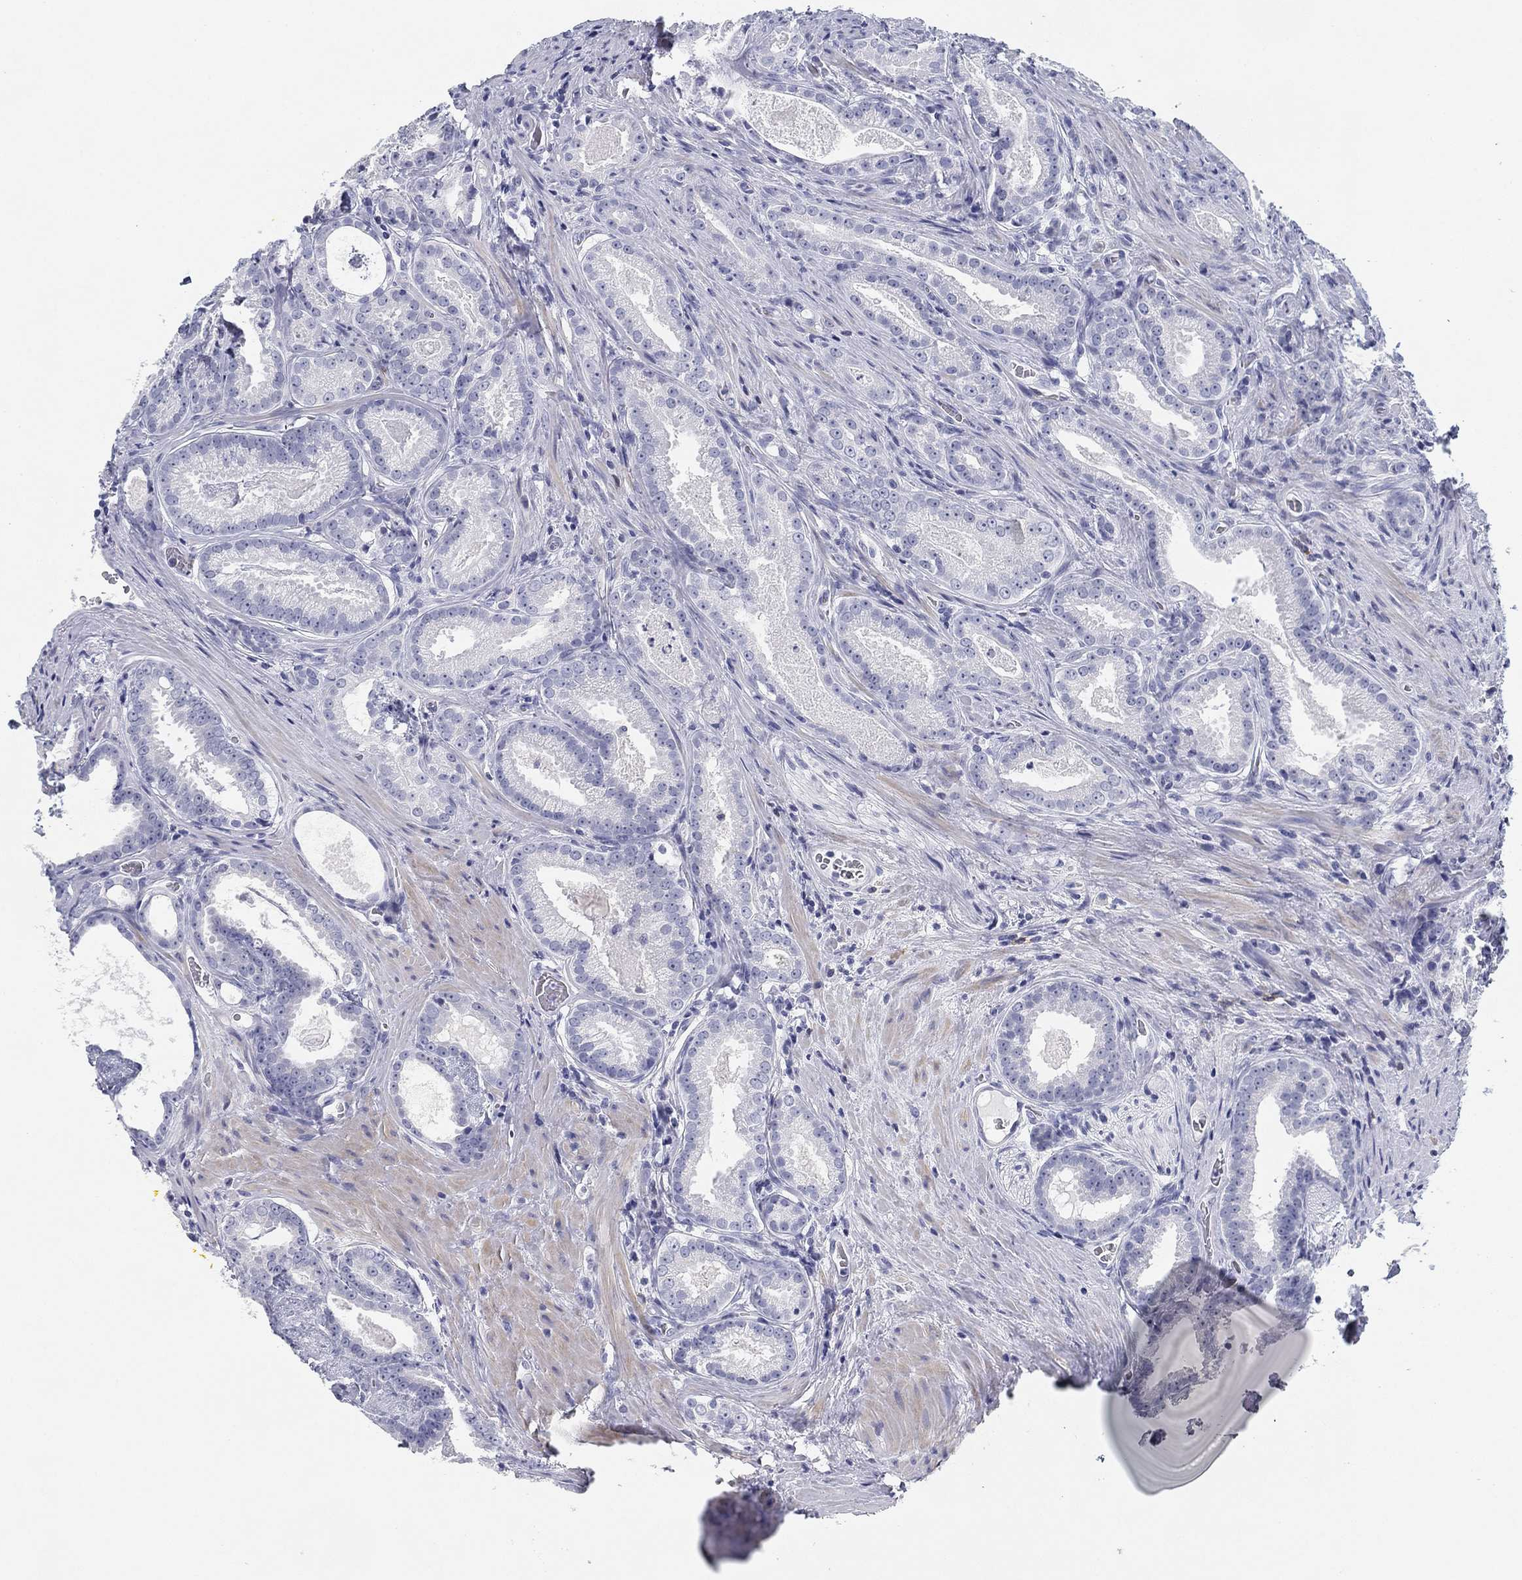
{"staining": {"intensity": "negative", "quantity": "none", "location": "none"}, "tissue": "prostate cancer", "cell_type": "Tumor cells", "image_type": "cancer", "snomed": [{"axis": "morphology", "description": "Adenocarcinoma, NOS"}, {"axis": "topography", "description": "Prostate"}], "caption": "The micrograph shows no significant expression in tumor cells of prostate cancer. Nuclei are stained in blue.", "gene": "CD79B", "patient": {"sex": "male", "age": 61}}